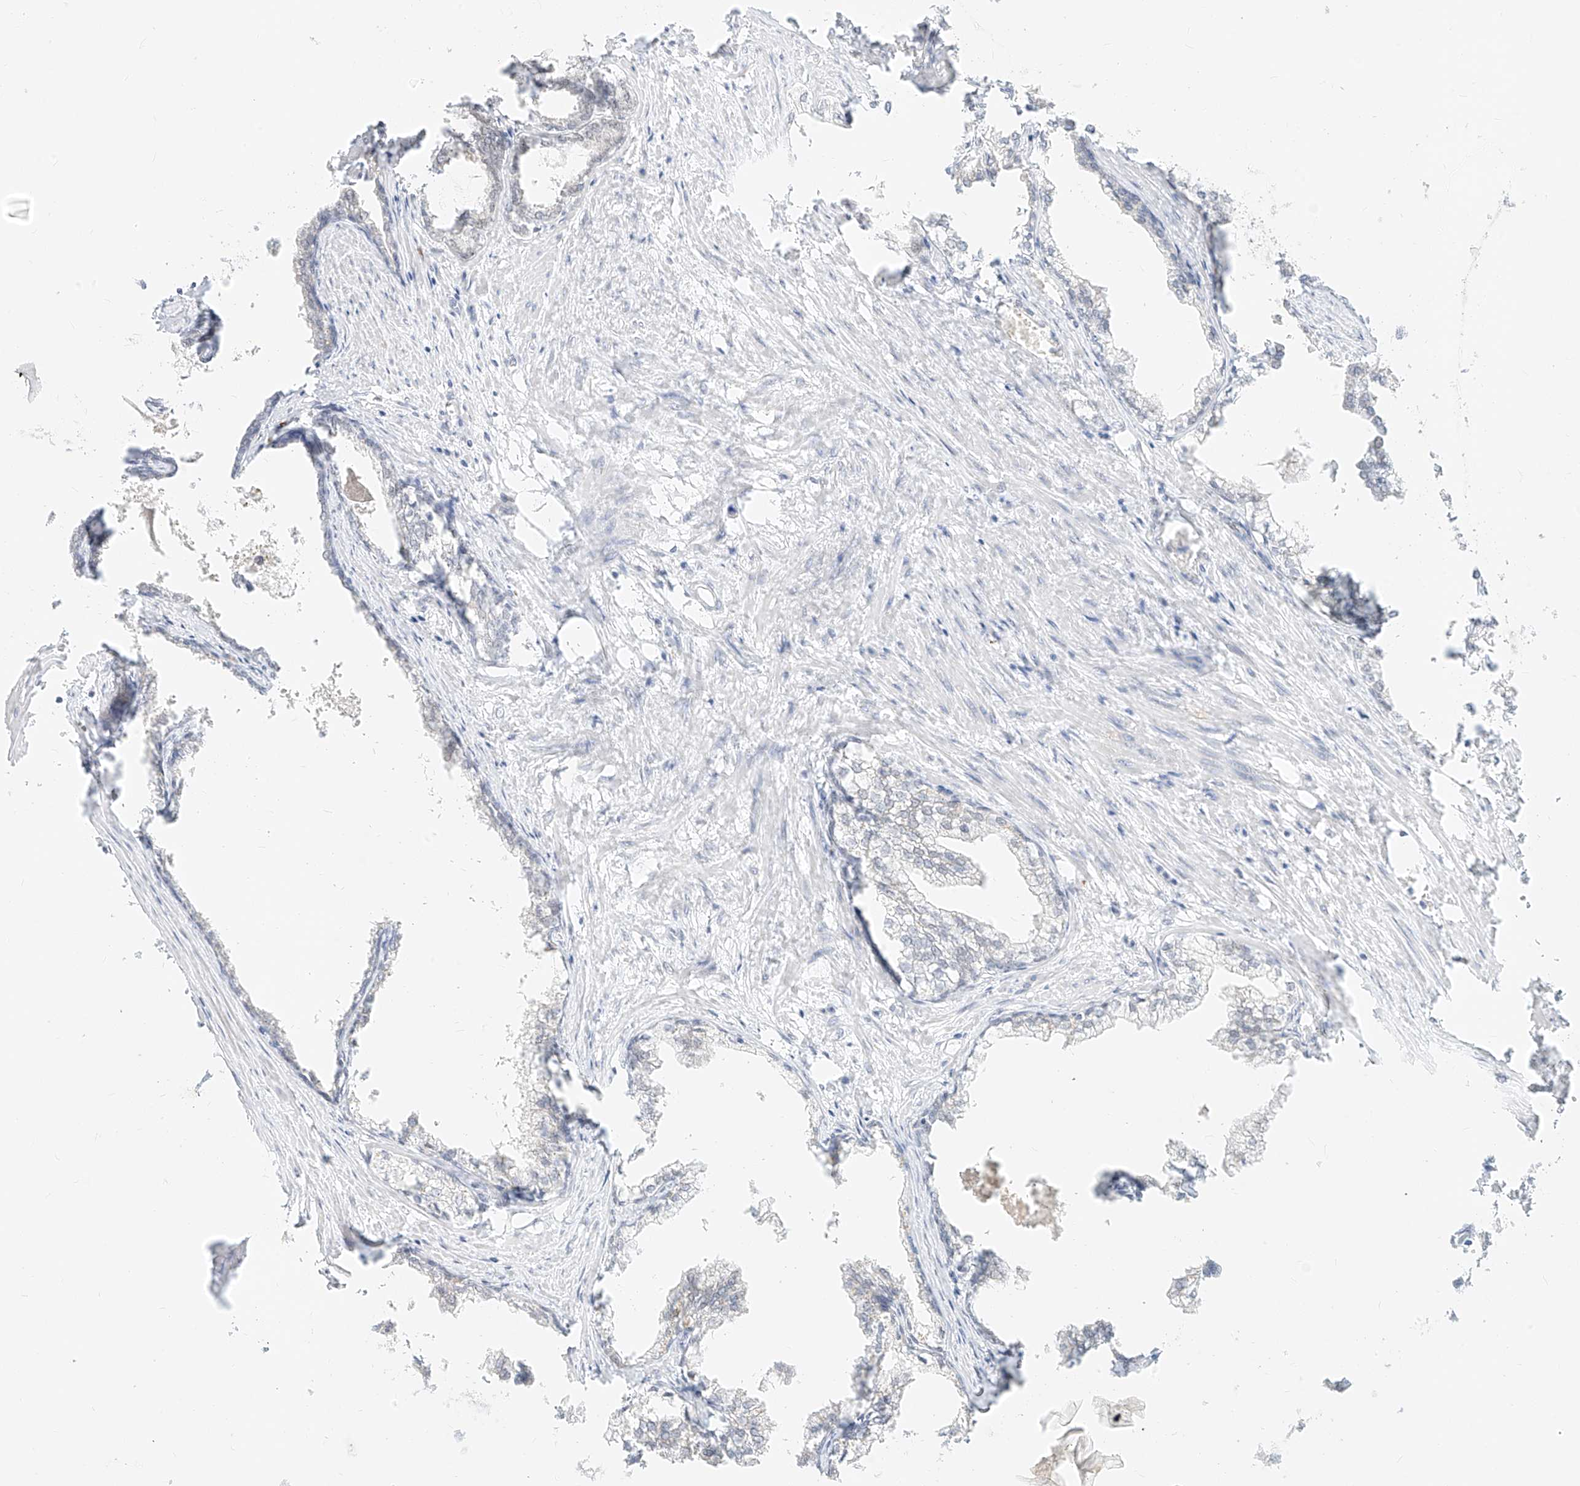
{"staining": {"intensity": "negative", "quantity": "none", "location": "none"}, "tissue": "prostate cancer", "cell_type": "Tumor cells", "image_type": "cancer", "snomed": [{"axis": "morphology", "description": "Adenocarcinoma, High grade"}, {"axis": "topography", "description": "Prostate"}], "caption": "Prostate cancer (high-grade adenocarcinoma) was stained to show a protein in brown. There is no significant staining in tumor cells. (Immunohistochemistry, brightfield microscopy, high magnification).", "gene": "SUPT5H", "patient": {"sex": "male", "age": 58}}